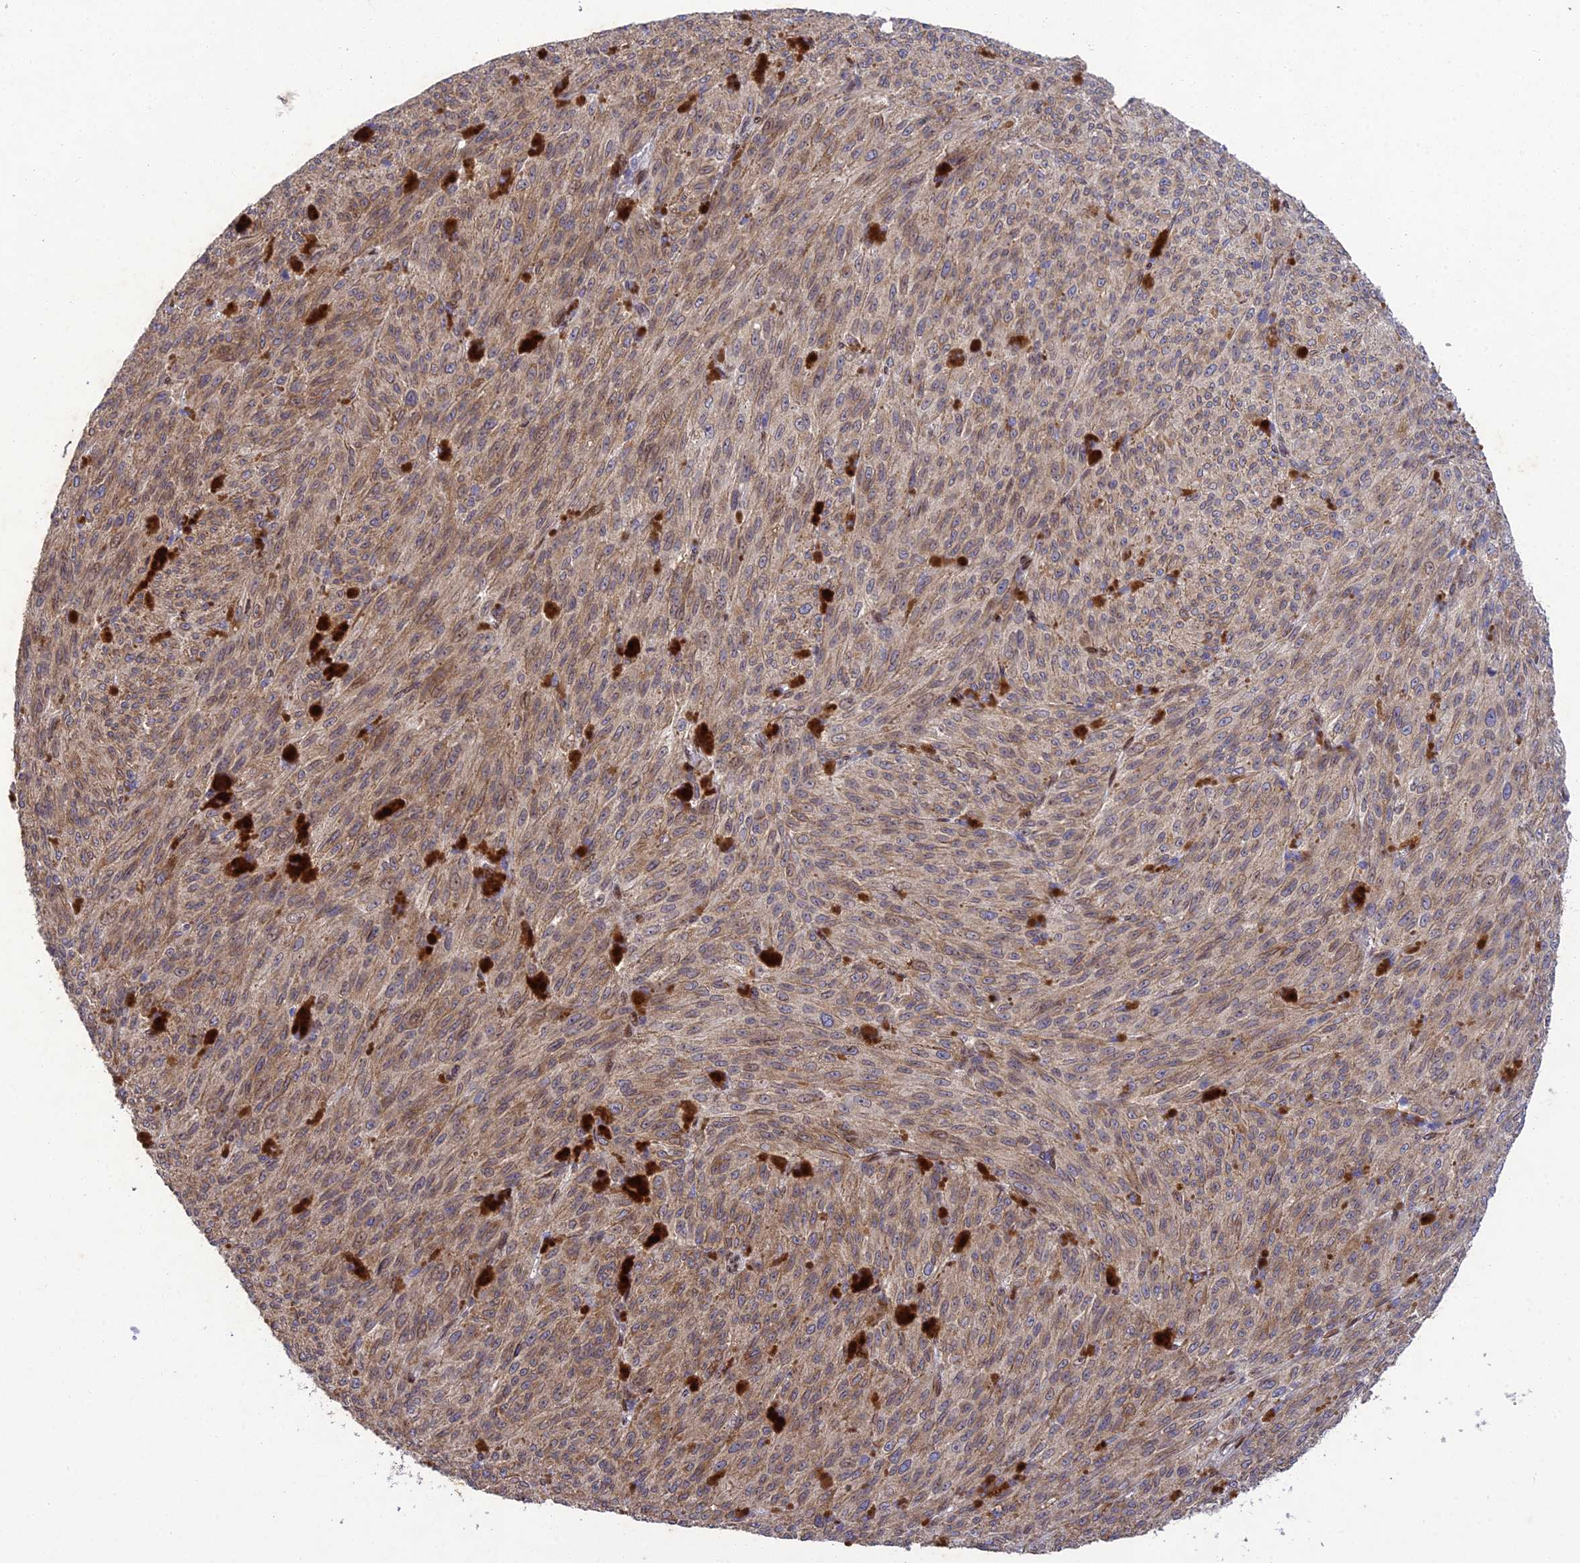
{"staining": {"intensity": "weak", "quantity": ">75%", "location": "cytoplasmic/membranous"}, "tissue": "melanoma", "cell_type": "Tumor cells", "image_type": "cancer", "snomed": [{"axis": "morphology", "description": "Malignant melanoma, NOS"}, {"axis": "topography", "description": "Skin"}], "caption": "High-power microscopy captured an IHC photomicrograph of malignant melanoma, revealing weak cytoplasmic/membranous positivity in about >75% of tumor cells.", "gene": "MGAT2", "patient": {"sex": "female", "age": 52}}